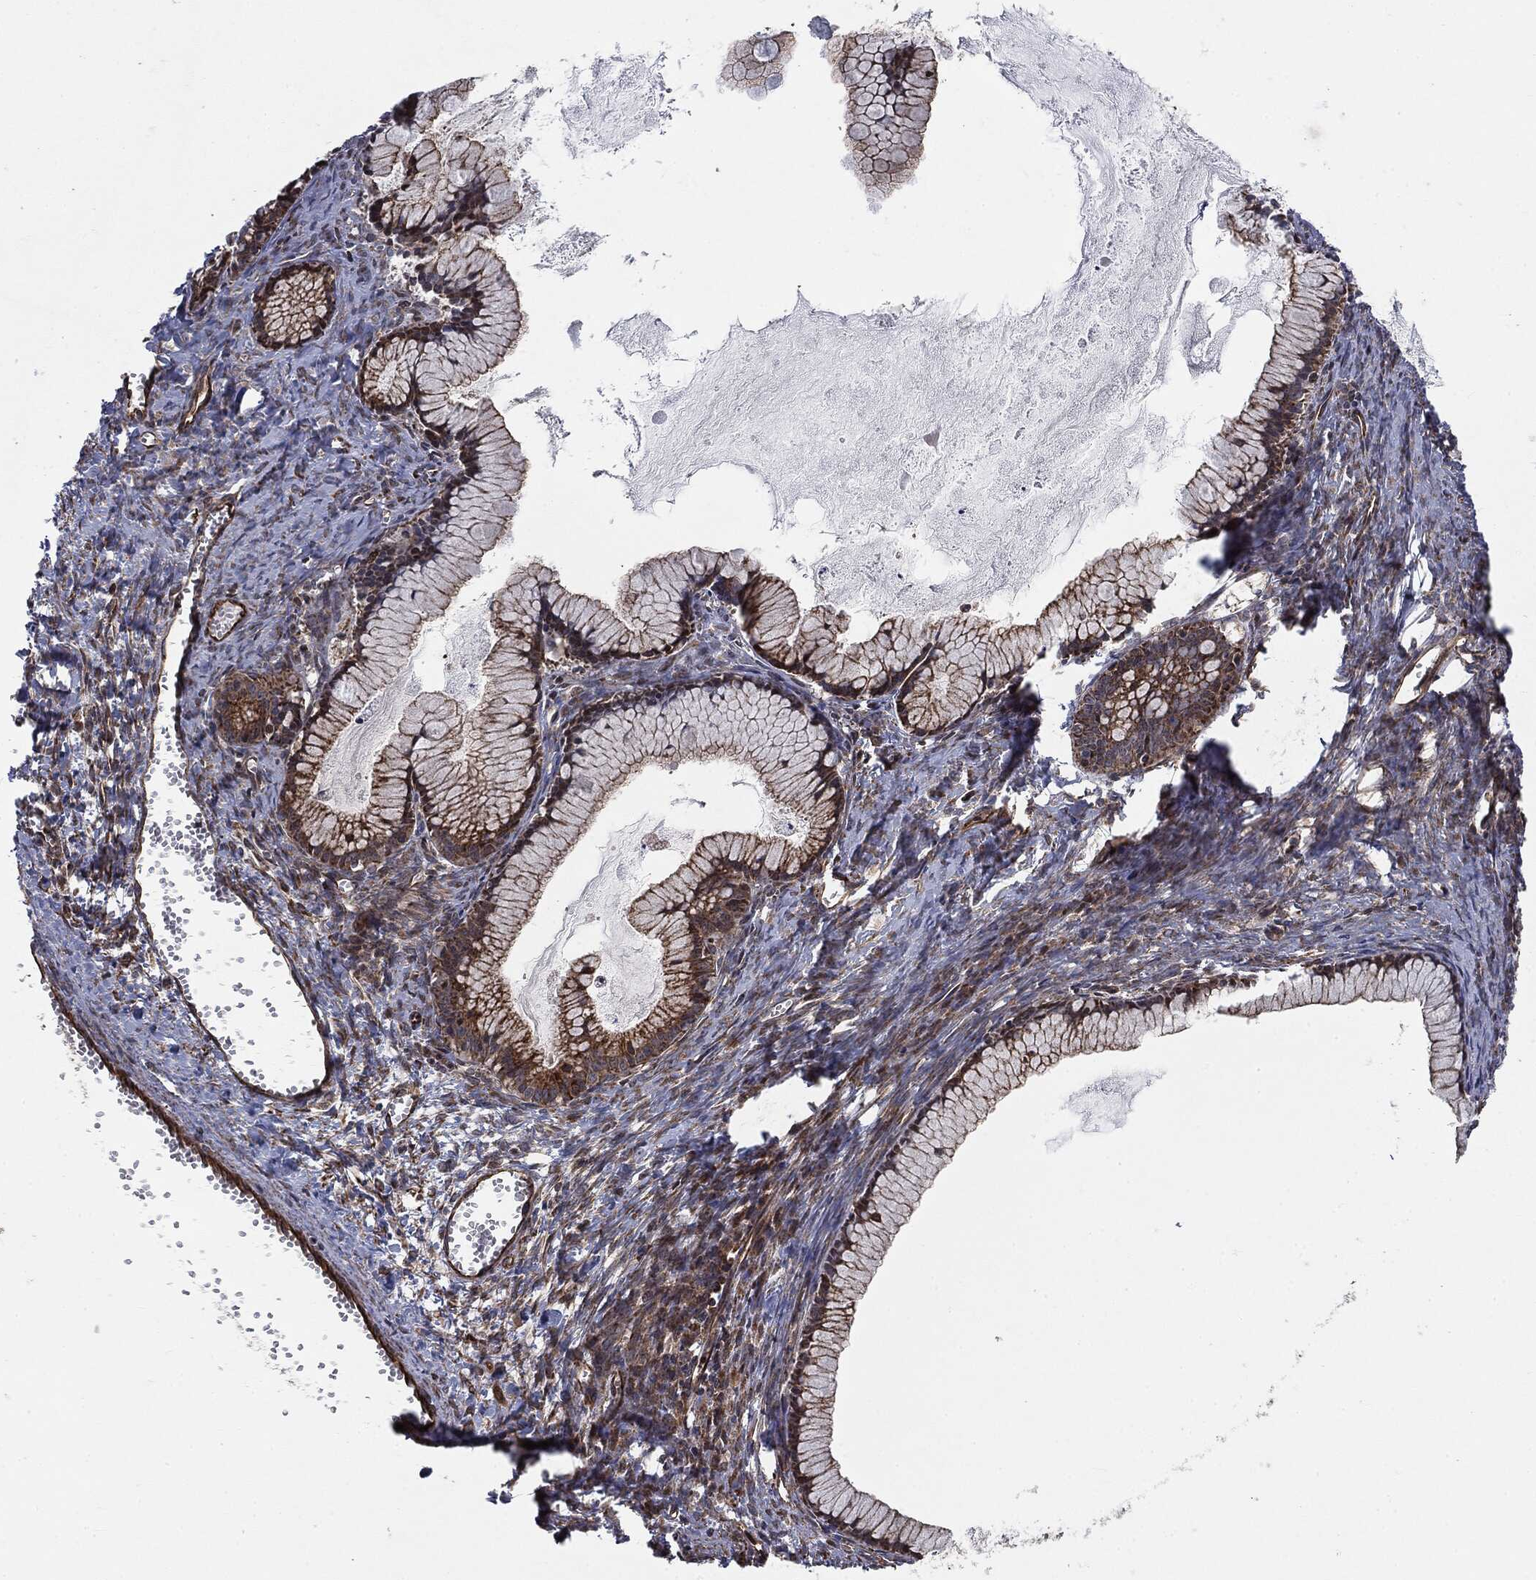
{"staining": {"intensity": "moderate", "quantity": ">75%", "location": "cytoplasmic/membranous"}, "tissue": "ovarian cancer", "cell_type": "Tumor cells", "image_type": "cancer", "snomed": [{"axis": "morphology", "description": "Cystadenocarcinoma, mucinous, NOS"}, {"axis": "topography", "description": "Ovary"}], "caption": "Tumor cells exhibit moderate cytoplasmic/membranous expression in about >75% of cells in ovarian mucinous cystadenocarcinoma.", "gene": "CYLD", "patient": {"sex": "female", "age": 41}}